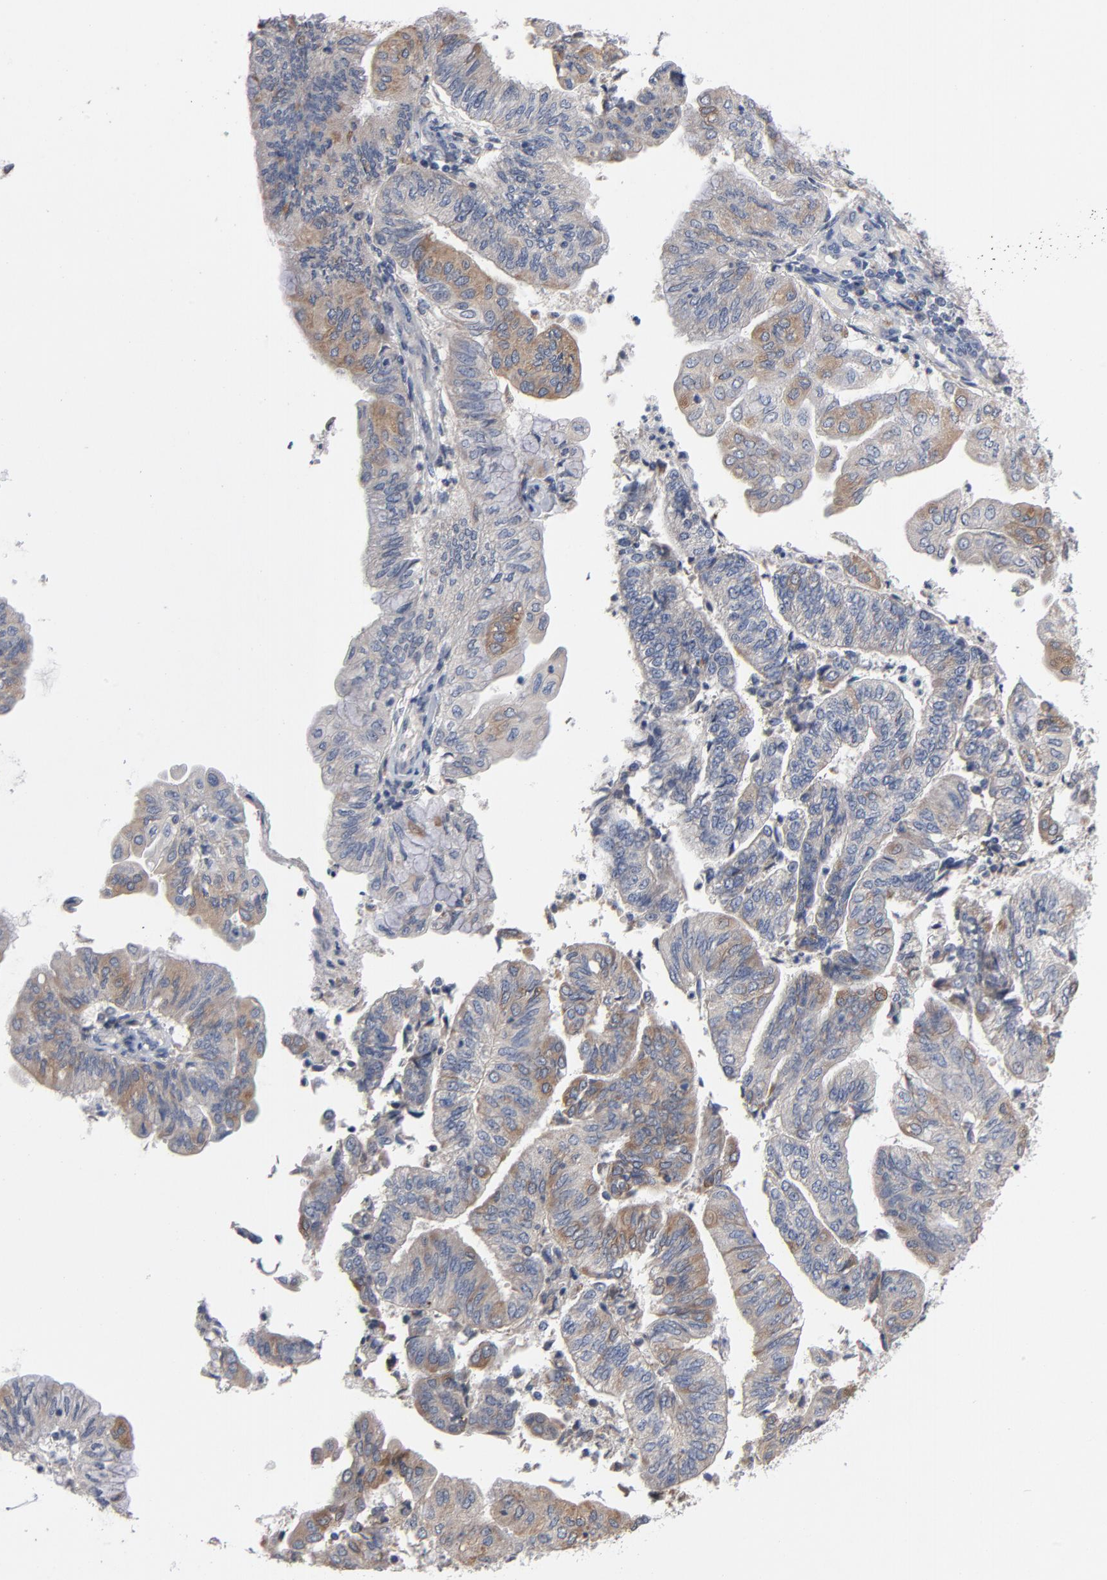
{"staining": {"intensity": "moderate", "quantity": ">75%", "location": "cytoplasmic/membranous"}, "tissue": "endometrial cancer", "cell_type": "Tumor cells", "image_type": "cancer", "snomed": [{"axis": "morphology", "description": "Adenocarcinoma, NOS"}, {"axis": "topography", "description": "Endometrium"}], "caption": "Adenocarcinoma (endometrial) stained with DAB (3,3'-diaminobenzidine) immunohistochemistry reveals medium levels of moderate cytoplasmic/membranous expression in approximately >75% of tumor cells.", "gene": "CCDC134", "patient": {"sex": "female", "age": 59}}